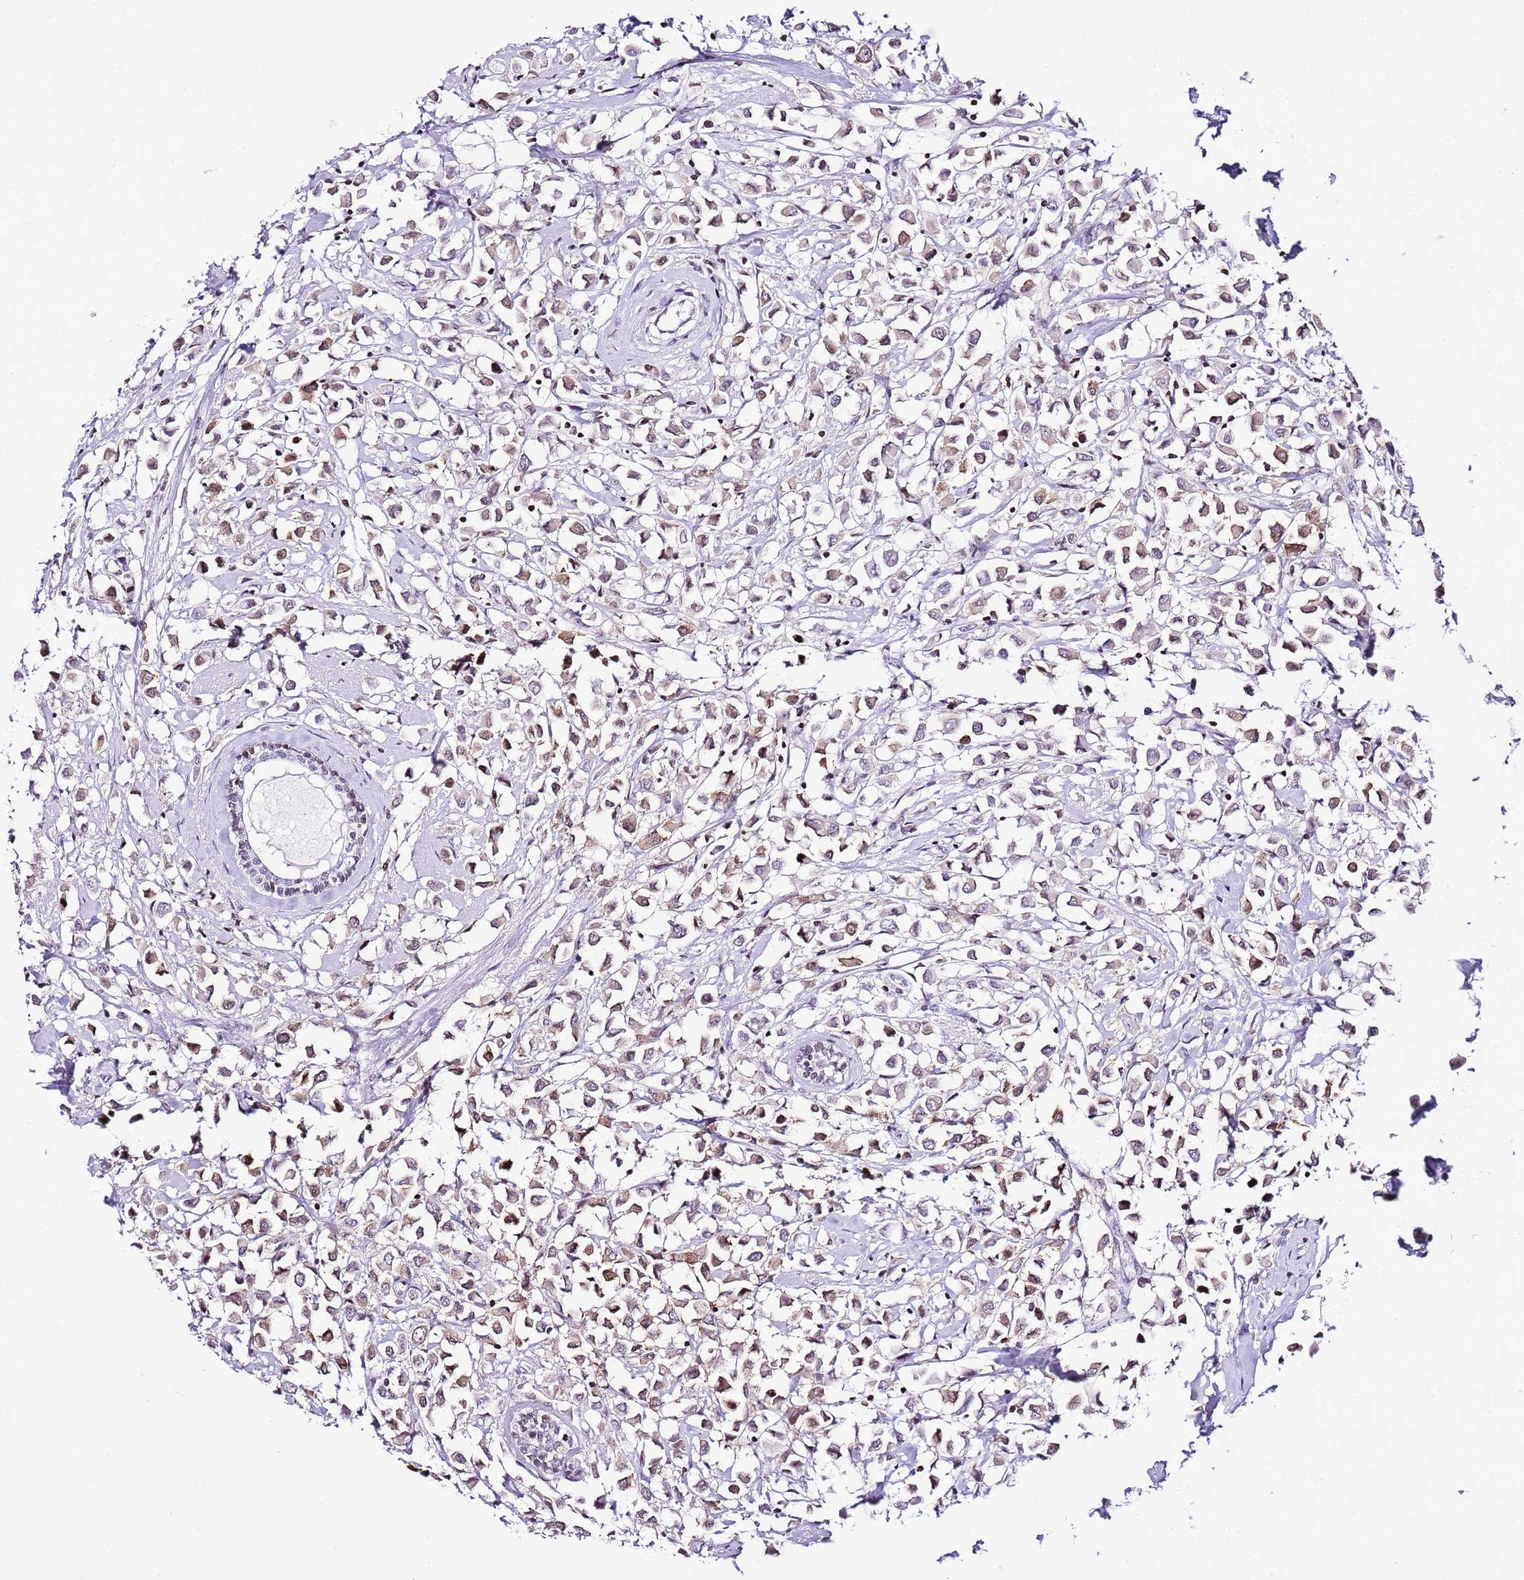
{"staining": {"intensity": "weak", "quantity": ">75%", "location": "cytoplasmic/membranous"}, "tissue": "breast cancer", "cell_type": "Tumor cells", "image_type": "cancer", "snomed": [{"axis": "morphology", "description": "Duct carcinoma"}, {"axis": "topography", "description": "Breast"}], "caption": "Protein staining shows weak cytoplasmic/membranous positivity in about >75% of tumor cells in breast infiltrating ductal carcinoma.", "gene": "PRR15", "patient": {"sex": "female", "age": 61}}